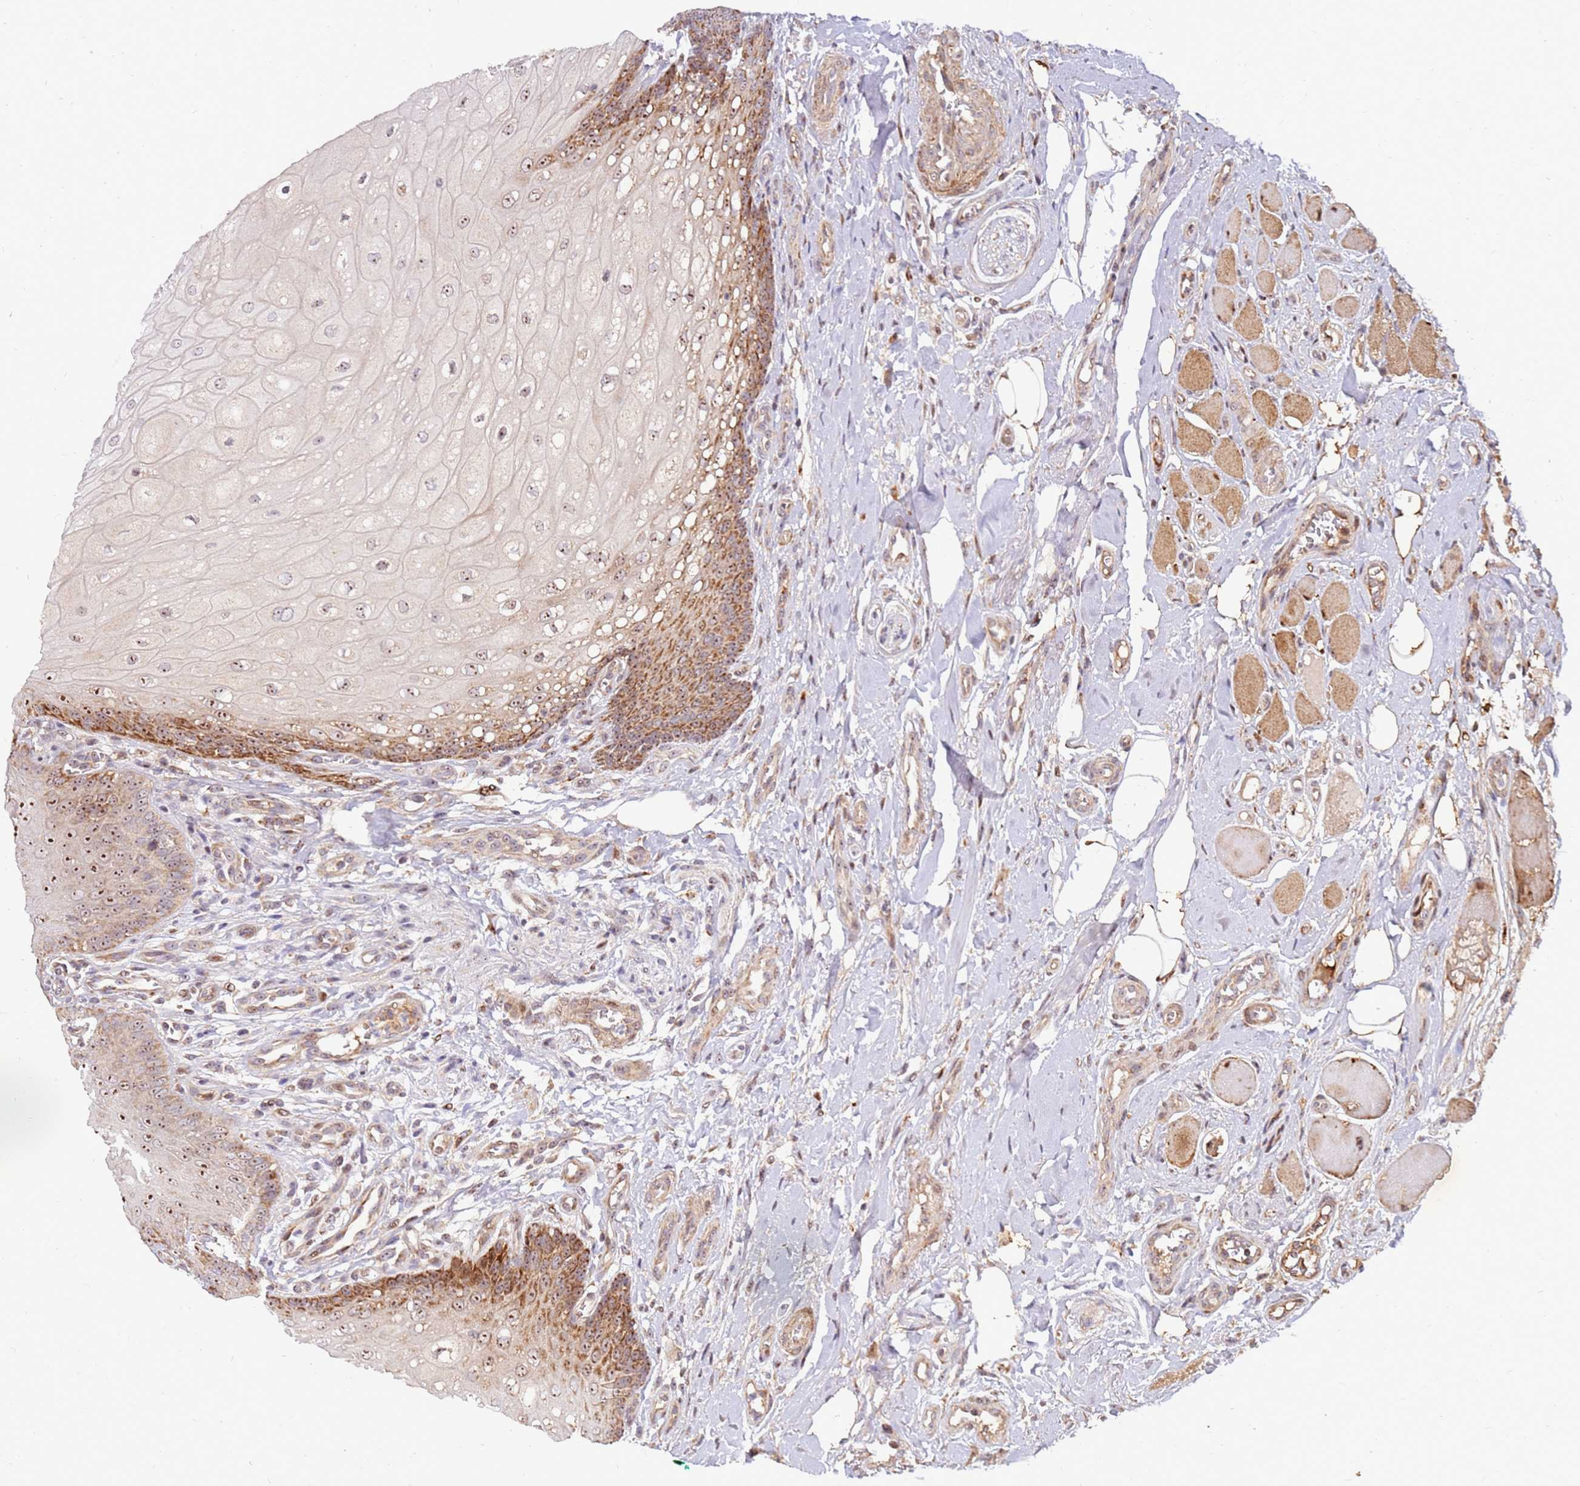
{"staining": {"intensity": "strong", "quantity": ">75%", "location": "cytoplasmic/membranous,nuclear"}, "tissue": "oral mucosa", "cell_type": "Squamous epithelial cells", "image_type": "normal", "snomed": [{"axis": "morphology", "description": "Normal tissue, NOS"}, {"axis": "morphology", "description": "Squamous cell carcinoma, NOS"}, {"axis": "topography", "description": "Oral tissue"}, {"axis": "topography", "description": "Tounge, NOS"}, {"axis": "topography", "description": "Head-Neck"}], "caption": "The image reveals a brown stain indicating the presence of a protein in the cytoplasmic/membranous,nuclear of squamous epithelial cells in oral mucosa. Using DAB (3,3'-diaminobenzidine) (brown) and hematoxylin (blue) stains, captured at high magnification using brightfield microscopy.", "gene": "KIF25", "patient": {"sex": "male", "age": 79}}